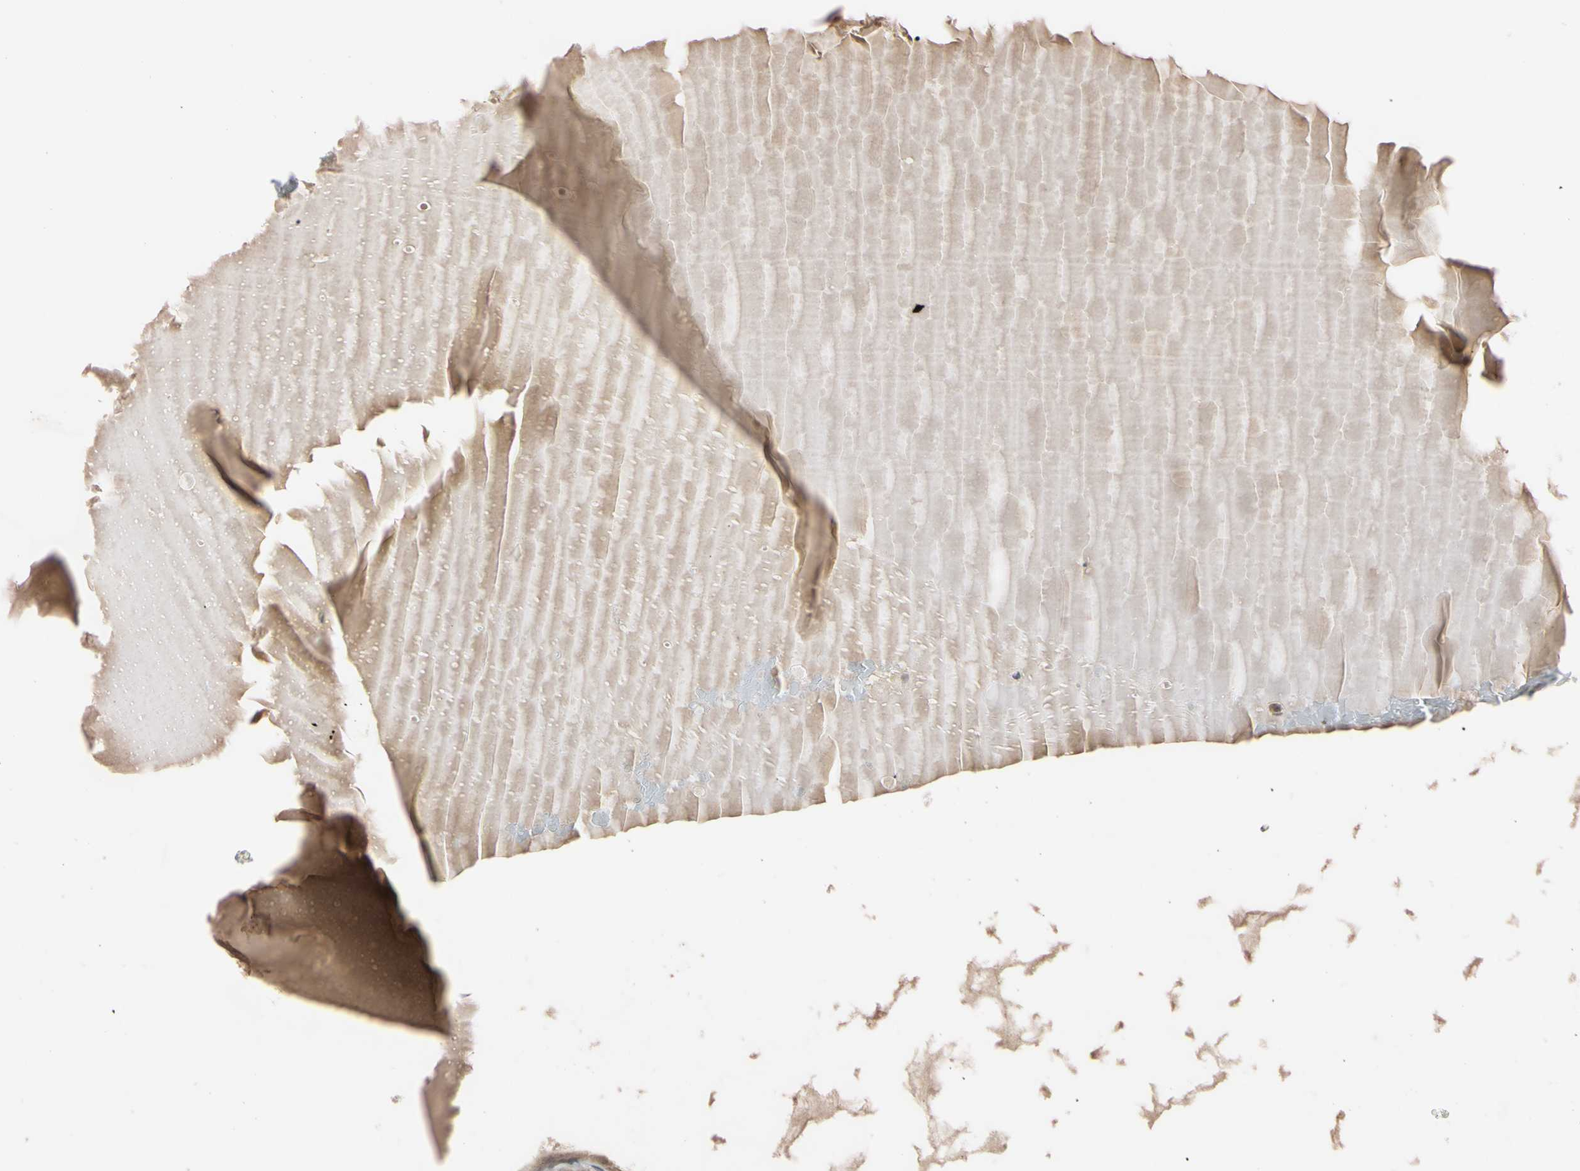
{"staining": {"intensity": "weak", "quantity": "25%-75%", "location": "cytoplasmic/membranous,nuclear"}, "tissue": "thyroid cancer", "cell_type": "Tumor cells", "image_type": "cancer", "snomed": [{"axis": "morphology", "description": "Papillary adenocarcinoma, NOS"}, {"axis": "topography", "description": "Thyroid gland"}], "caption": "A low amount of weak cytoplasmic/membranous and nuclear expression is identified in approximately 25%-75% of tumor cells in thyroid cancer (papillary adenocarcinoma) tissue. The protein of interest is shown in brown color, while the nuclei are stained blue.", "gene": "UBE2I", "patient": {"sex": "male", "age": 77}}